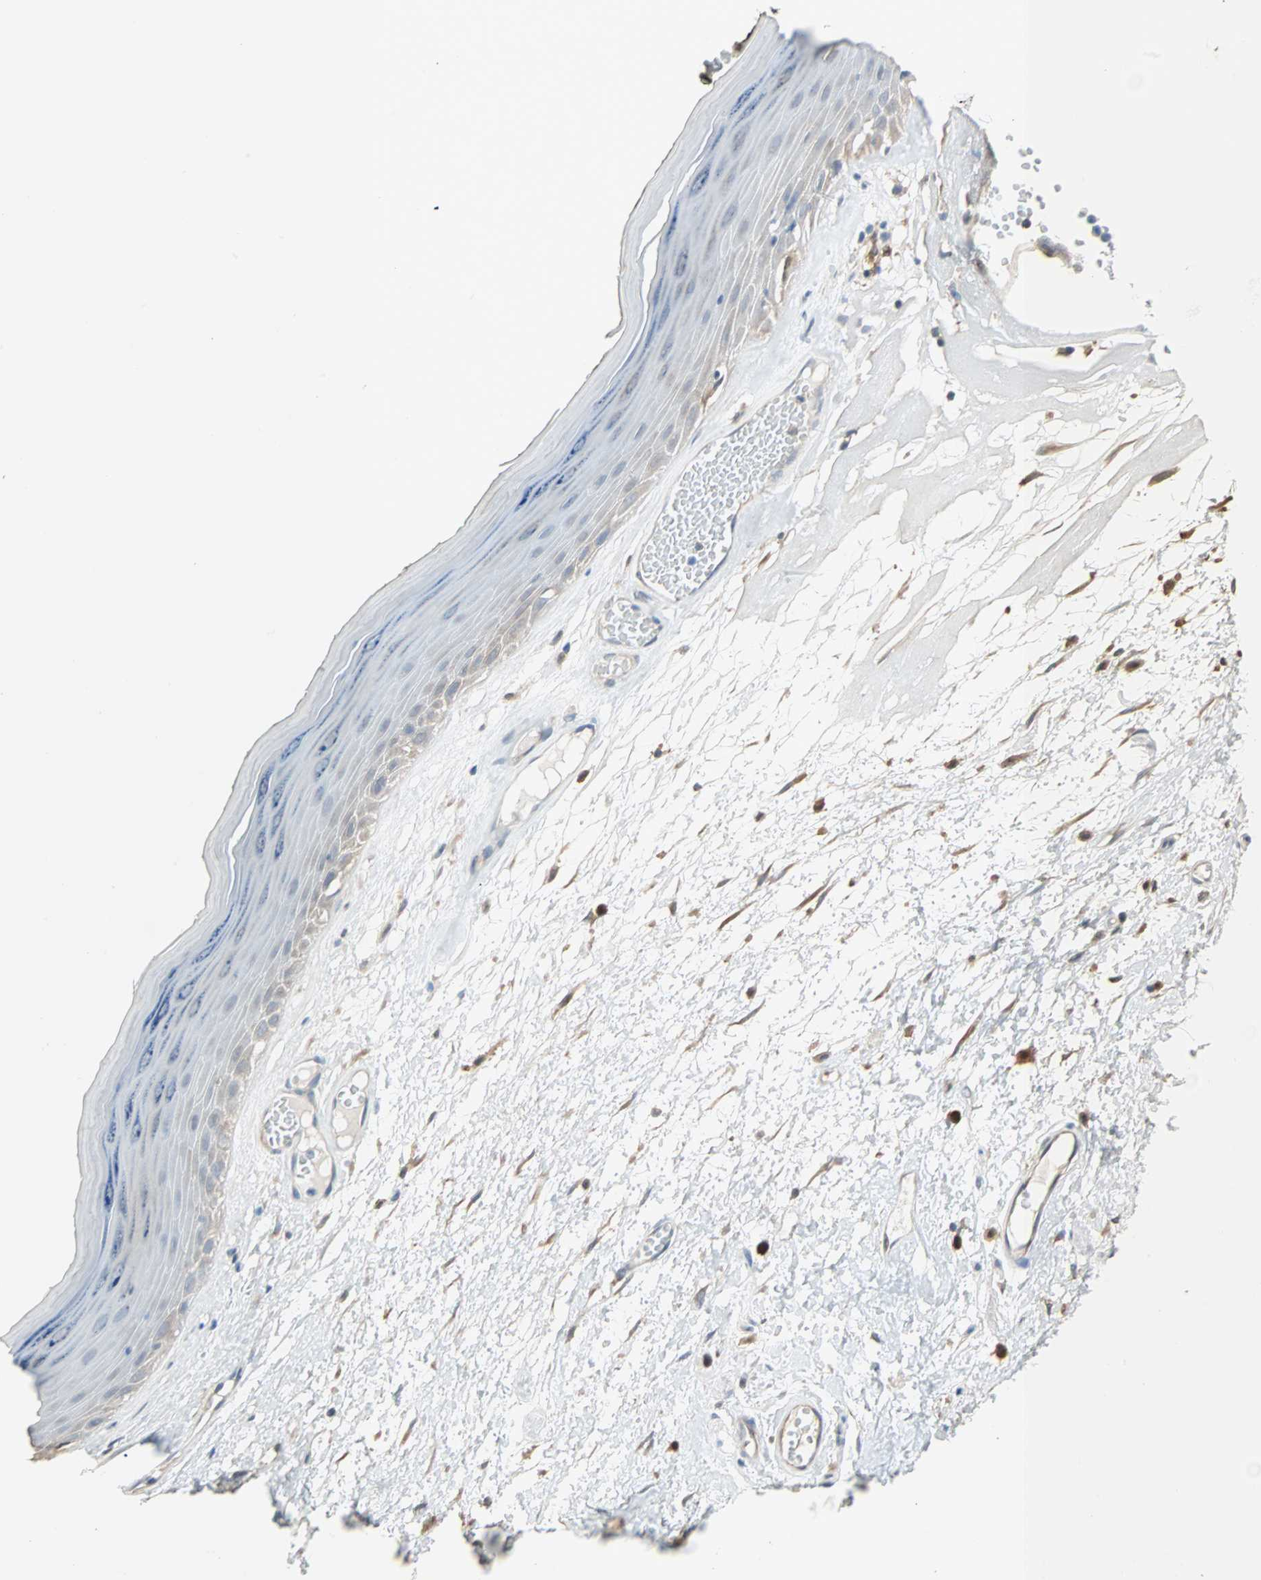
{"staining": {"intensity": "negative", "quantity": "none", "location": "none"}, "tissue": "skin", "cell_type": "Epidermal cells", "image_type": "normal", "snomed": [{"axis": "morphology", "description": "Normal tissue, NOS"}, {"axis": "morphology", "description": "Inflammation, NOS"}, {"axis": "topography", "description": "Vulva"}], "caption": "Image shows no protein positivity in epidermal cells of normal skin. (Stains: DAB immunohistochemistry with hematoxylin counter stain, Microscopy: brightfield microscopy at high magnification).", "gene": "PRDX1", "patient": {"sex": "female", "age": 84}}